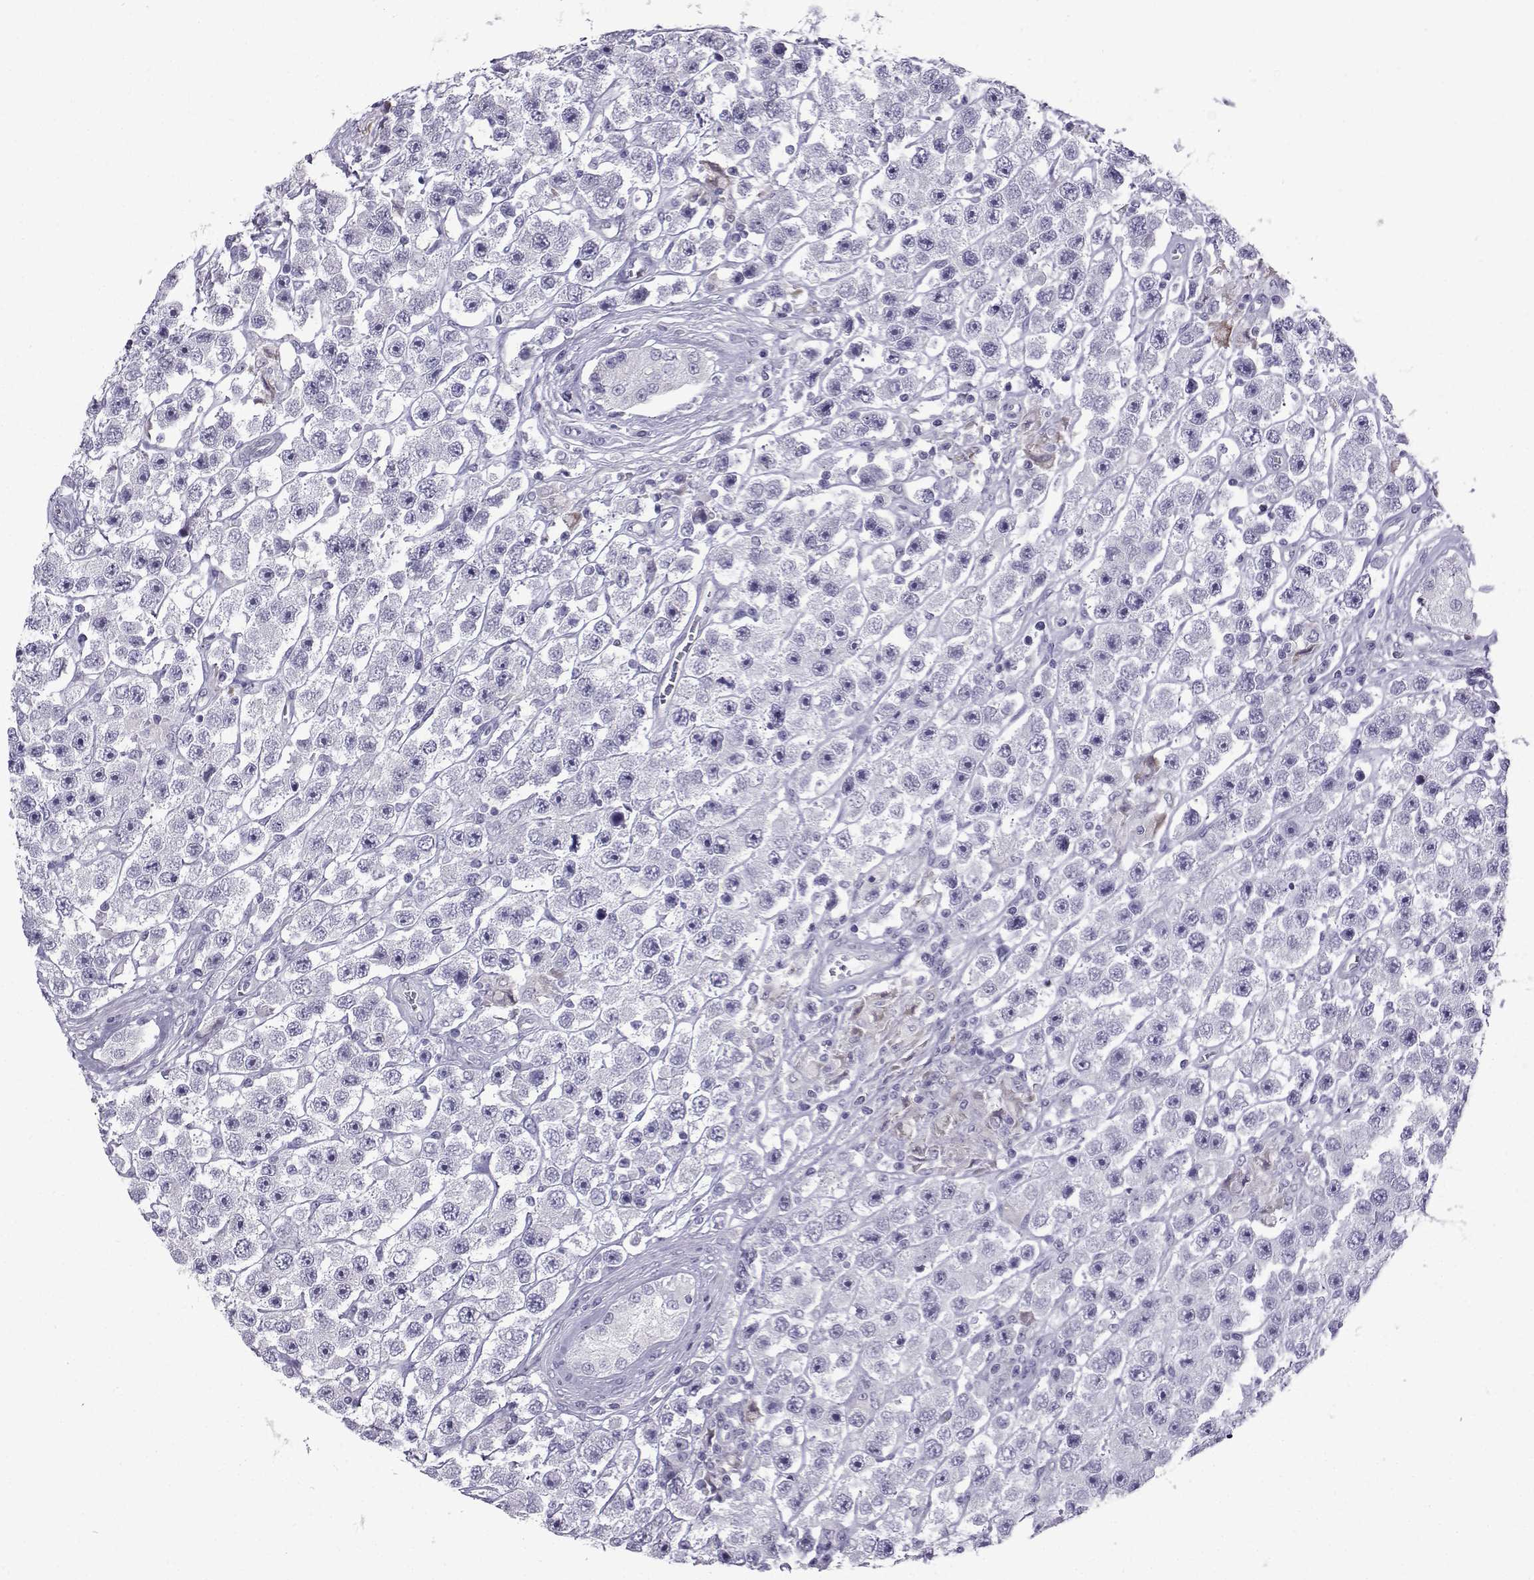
{"staining": {"intensity": "negative", "quantity": "none", "location": "none"}, "tissue": "testis cancer", "cell_type": "Tumor cells", "image_type": "cancer", "snomed": [{"axis": "morphology", "description": "Seminoma, NOS"}, {"axis": "topography", "description": "Testis"}], "caption": "Human seminoma (testis) stained for a protein using immunohistochemistry (IHC) exhibits no expression in tumor cells.", "gene": "CFAP53", "patient": {"sex": "male", "age": 45}}